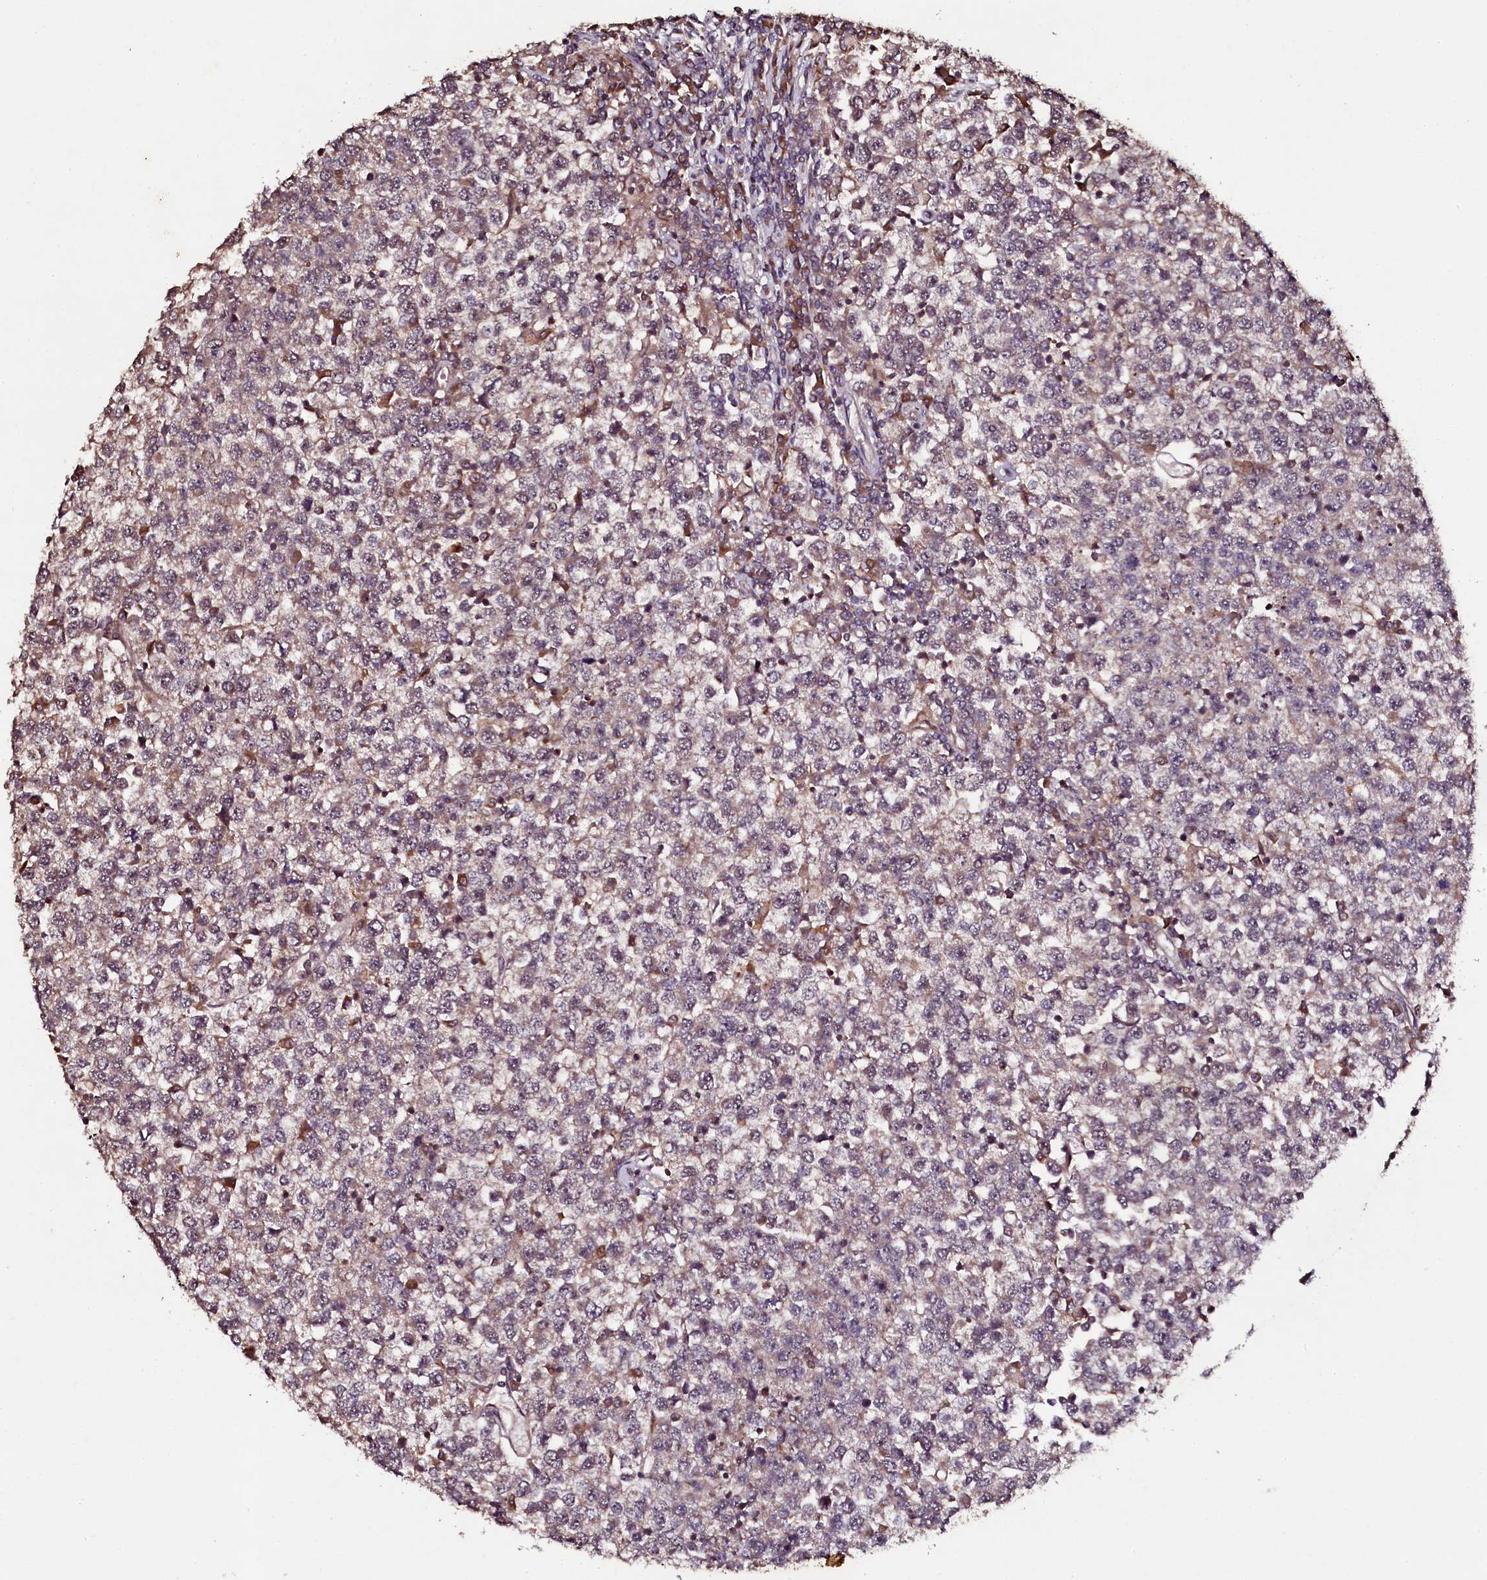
{"staining": {"intensity": "weak", "quantity": "25%-75%", "location": "cytoplasmic/membranous"}, "tissue": "testis cancer", "cell_type": "Tumor cells", "image_type": "cancer", "snomed": [{"axis": "morphology", "description": "Seminoma, NOS"}, {"axis": "topography", "description": "Testis"}], "caption": "Testis seminoma stained with a protein marker reveals weak staining in tumor cells.", "gene": "SEC24C", "patient": {"sex": "male", "age": 65}}